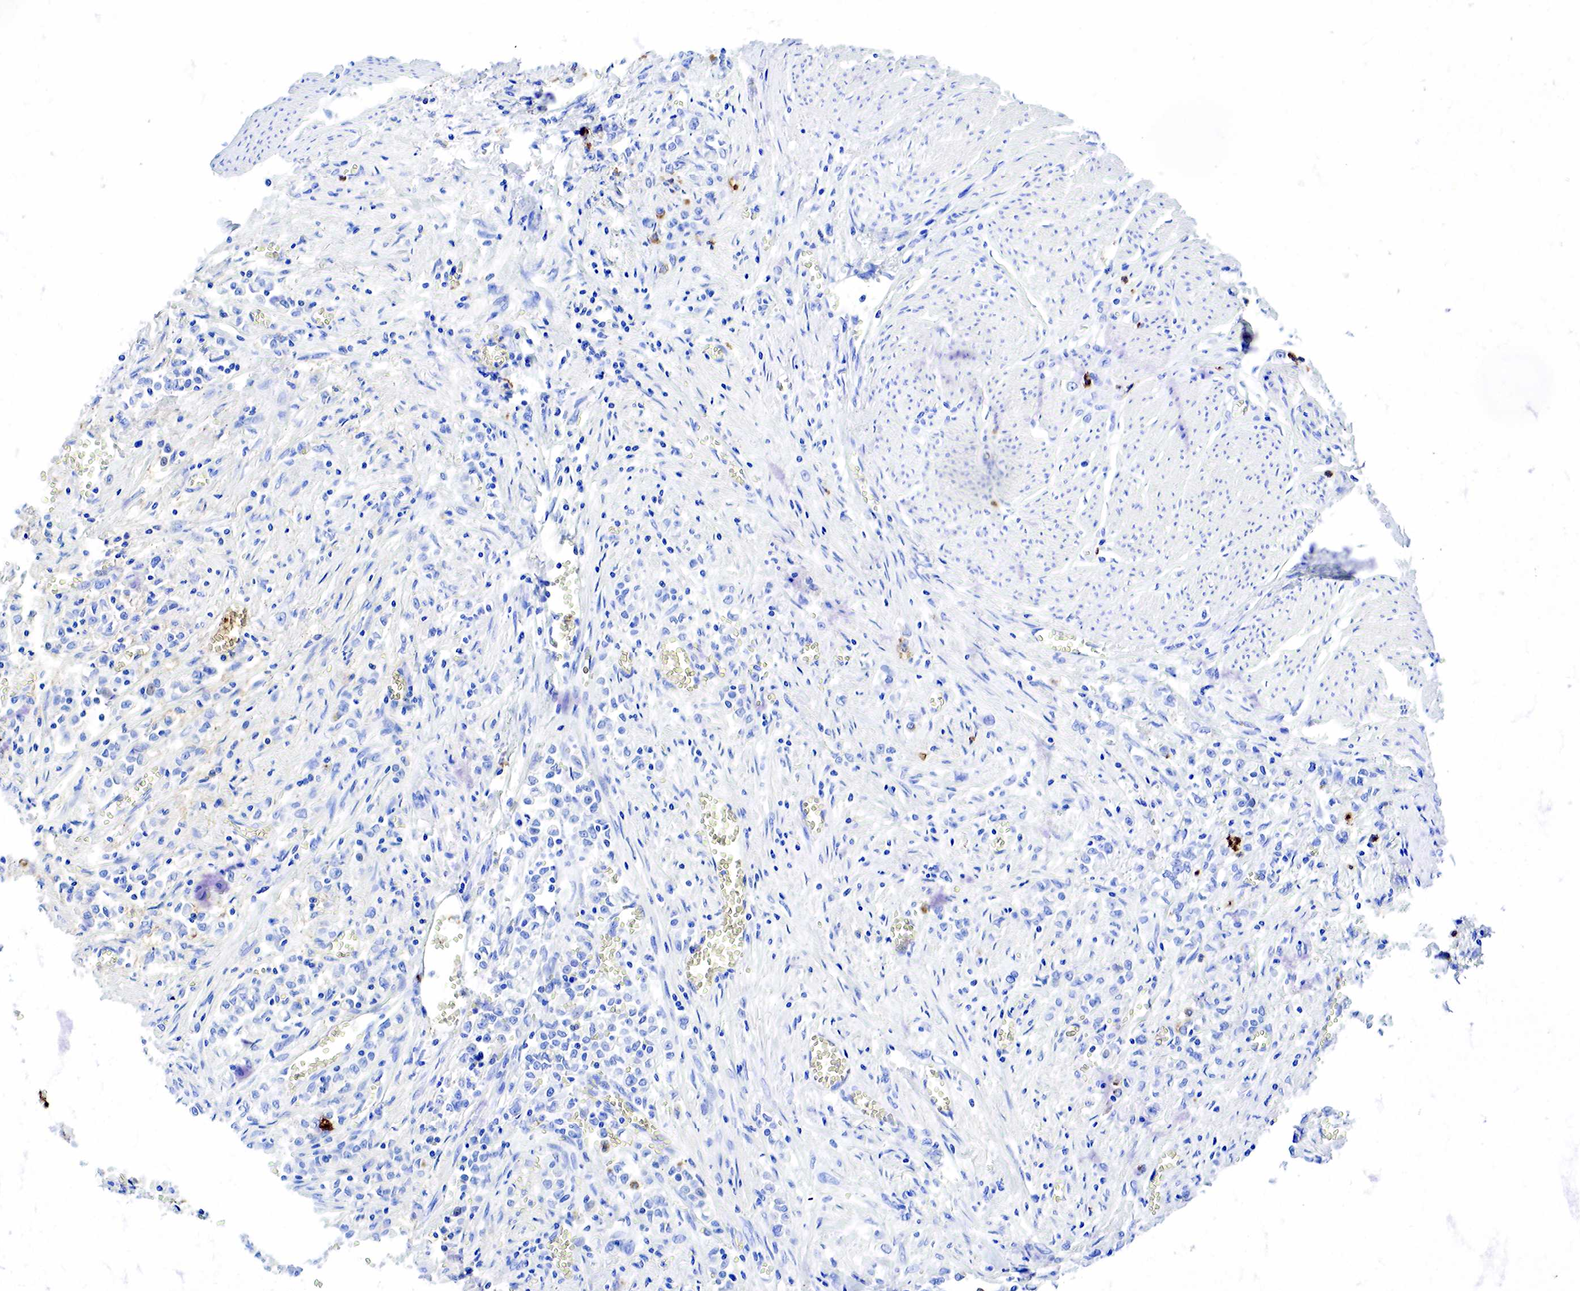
{"staining": {"intensity": "negative", "quantity": "none", "location": "none"}, "tissue": "stomach cancer", "cell_type": "Tumor cells", "image_type": "cancer", "snomed": [{"axis": "morphology", "description": "Adenocarcinoma, NOS"}, {"axis": "topography", "description": "Stomach"}], "caption": "Immunohistochemical staining of adenocarcinoma (stomach) exhibits no significant expression in tumor cells.", "gene": "FUT4", "patient": {"sex": "male", "age": 72}}